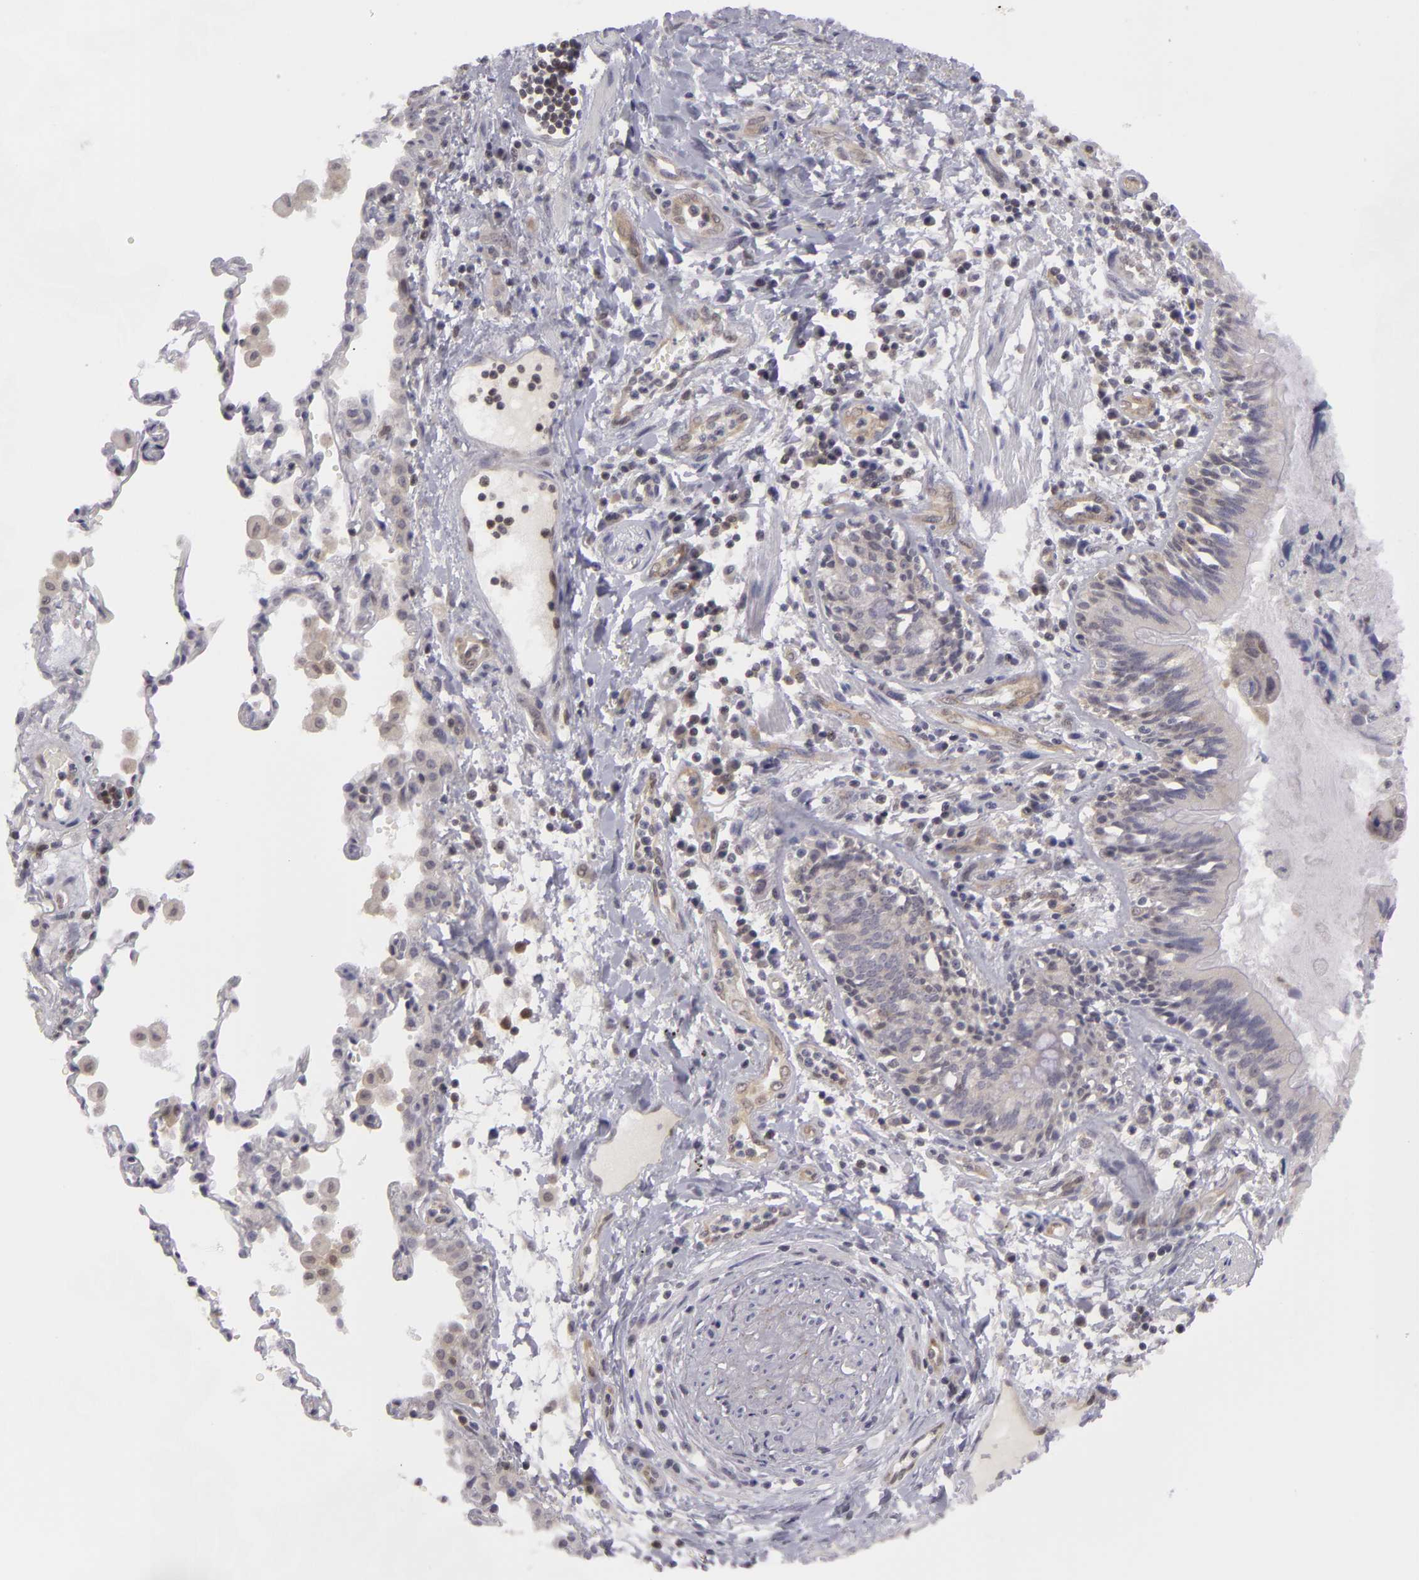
{"staining": {"intensity": "weak", "quantity": "<25%", "location": "cytoplasmic/membranous"}, "tissue": "lung cancer", "cell_type": "Tumor cells", "image_type": "cancer", "snomed": [{"axis": "morphology", "description": "Adenocarcinoma, NOS"}, {"axis": "topography", "description": "Lung"}], "caption": "This micrograph is of lung cancer stained with immunohistochemistry to label a protein in brown with the nuclei are counter-stained blue. There is no expression in tumor cells.", "gene": "BCL10", "patient": {"sex": "male", "age": 64}}